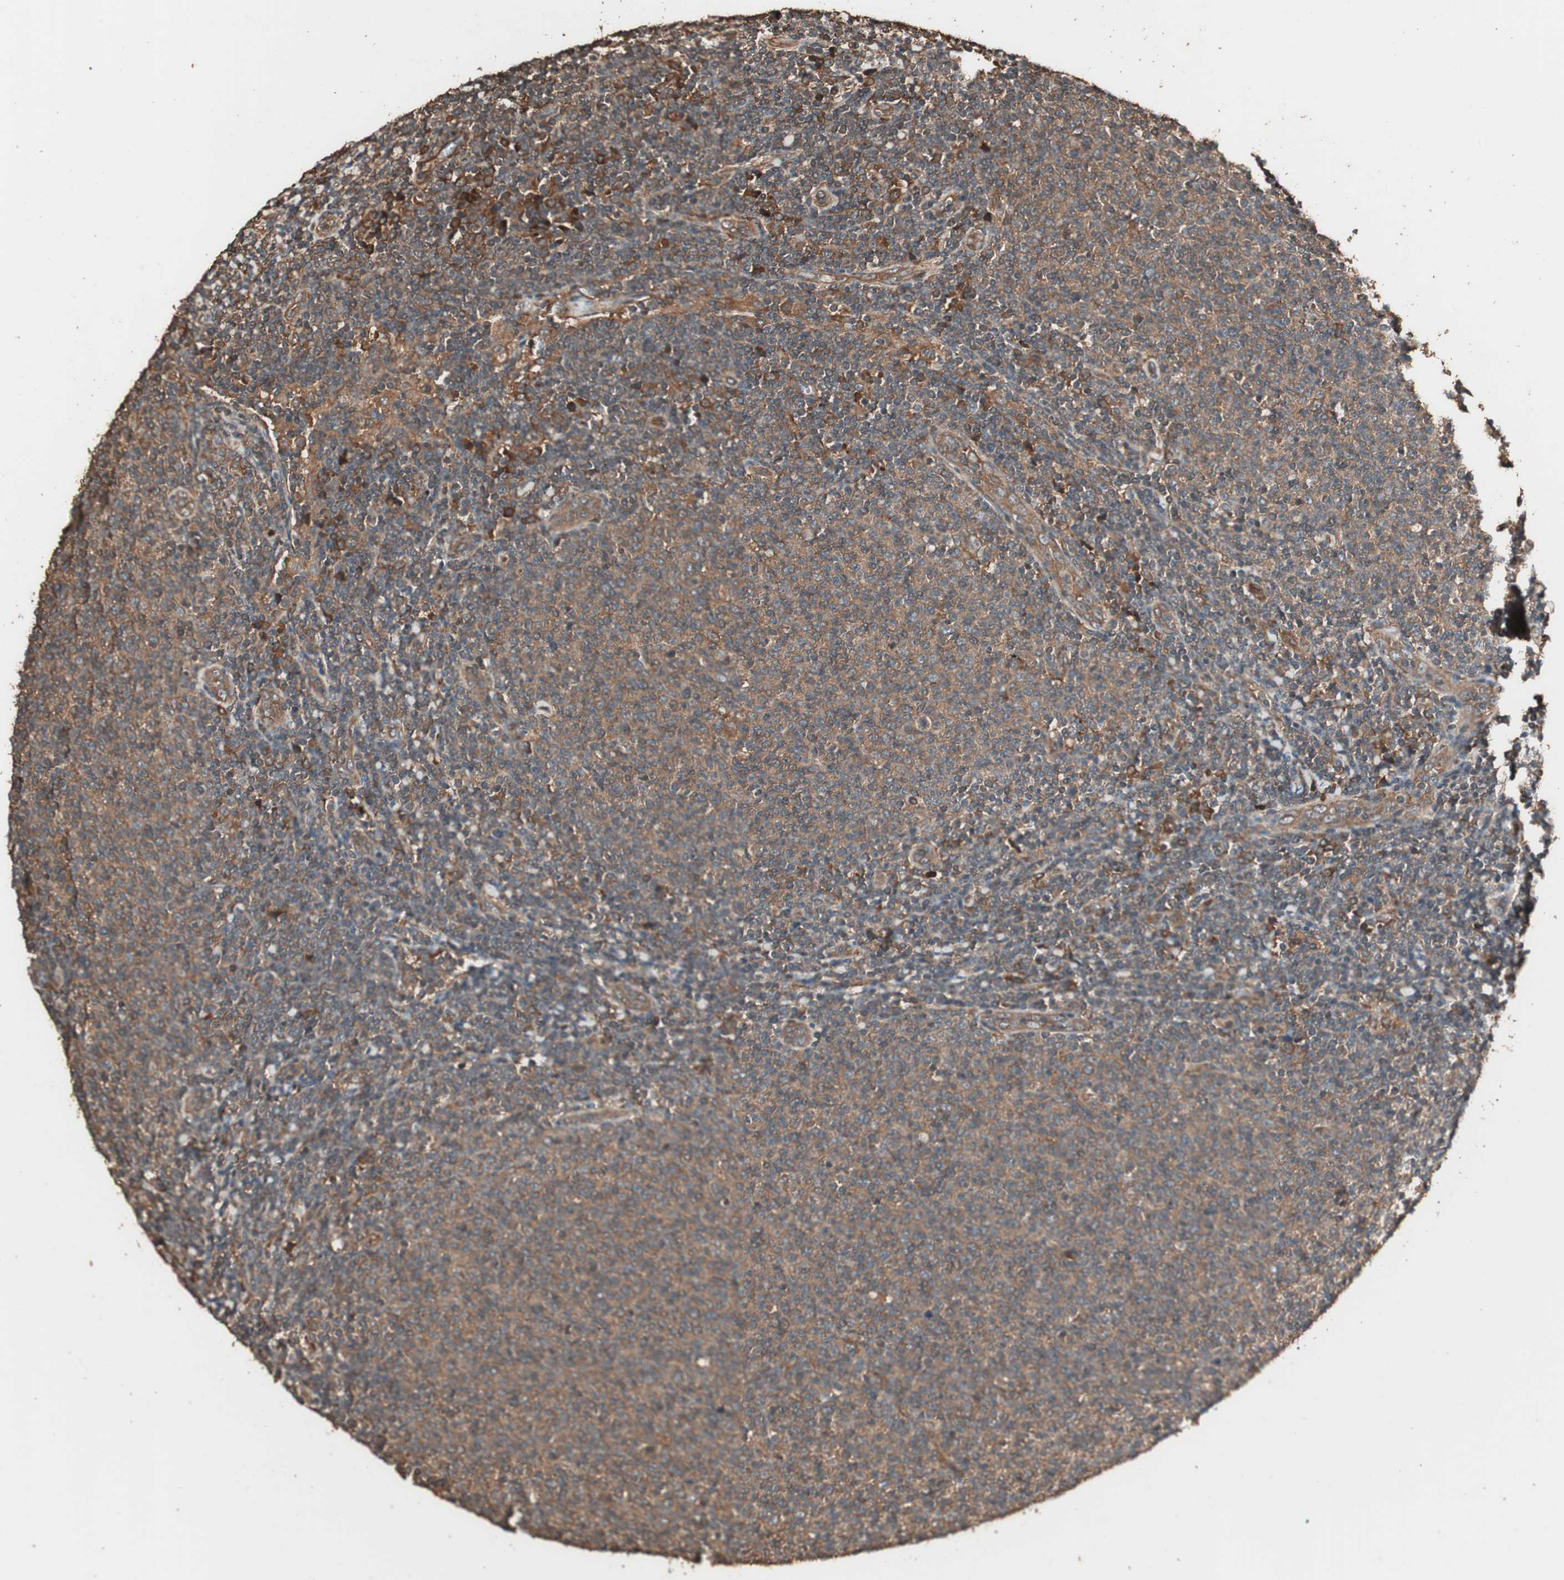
{"staining": {"intensity": "moderate", "quantity": ">75%", "location": "cytoplasmic/membranous"}, "tissue": "lymphoma", "cell_type": "Tumor cells", "image_type": "cancer", "snomed": [{"axis": "morphology", "description": "Malignant lymphoma, non-Hodgkin's type, Low grade"}, {"axis": "topography", "description": "Lymph node"}], "caption": "DAB (3,3'-diaminobenzidine) immunohistochemical staining of human malignant lymphoma, non-Hodgkin's type (low-grade) shows moderate cytoplasmic/membranous protein staining in approximately >75% of tumor cells.", "gene": "CCN4", "patient": {"sex": "male", "age": 66}}